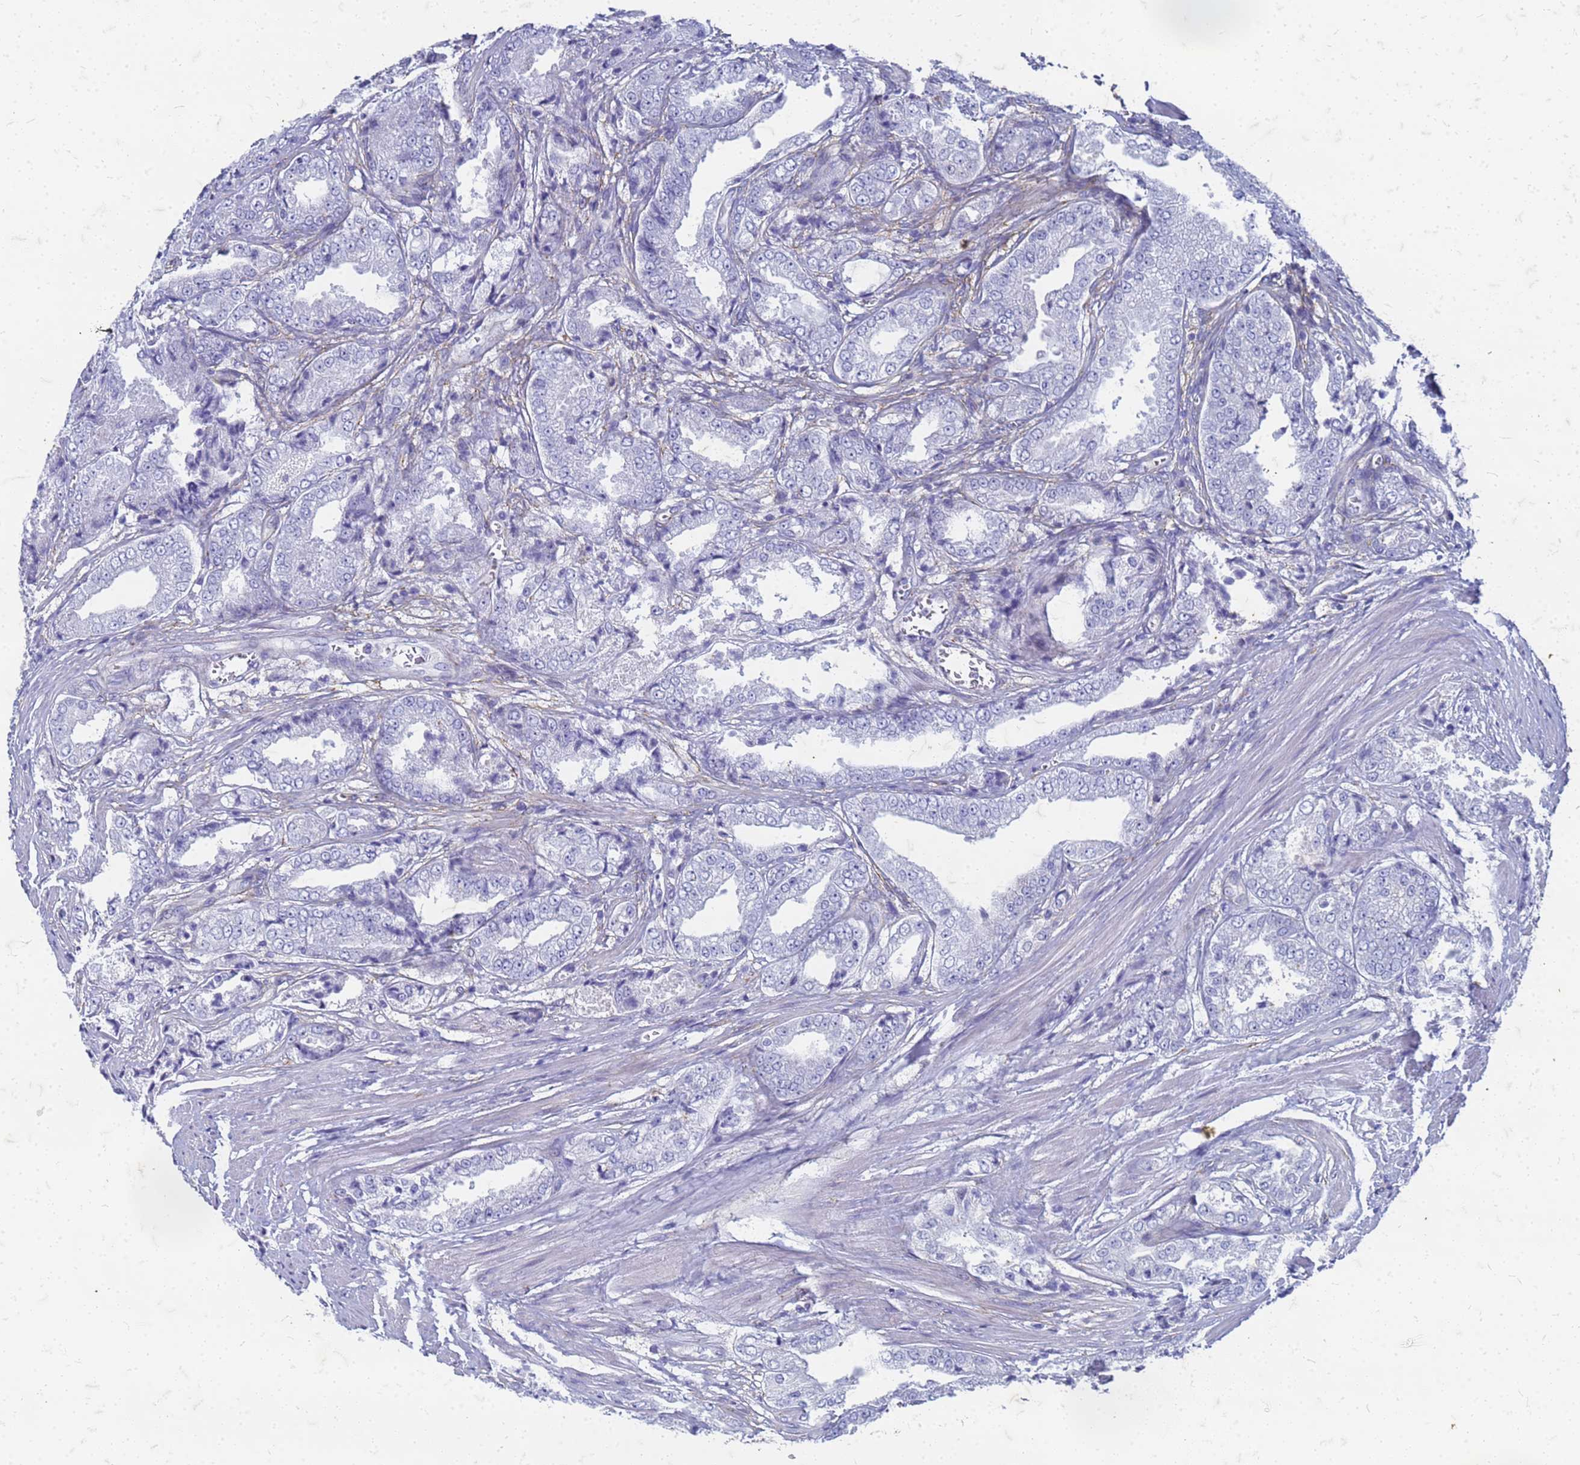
{"staining": {"intensity": "negative", "quantity": "none", "location": "none"}, "tissue": "prostate cancer", "cell_type": "Tumor cells", "image_type": "cancer", "snomed": [{"axis": "morphology", "description": "Adenocarcinoma, High grade"}, {"axis": "topography", "description": "Prostate"}], "caption": "Prostate high-grade adenocarcinoma stained for a protein using immunohistochemistry displays no expression tumor cells.", "gene": "TRIM64B", "patient": {"sex": "male", "age": 72}}